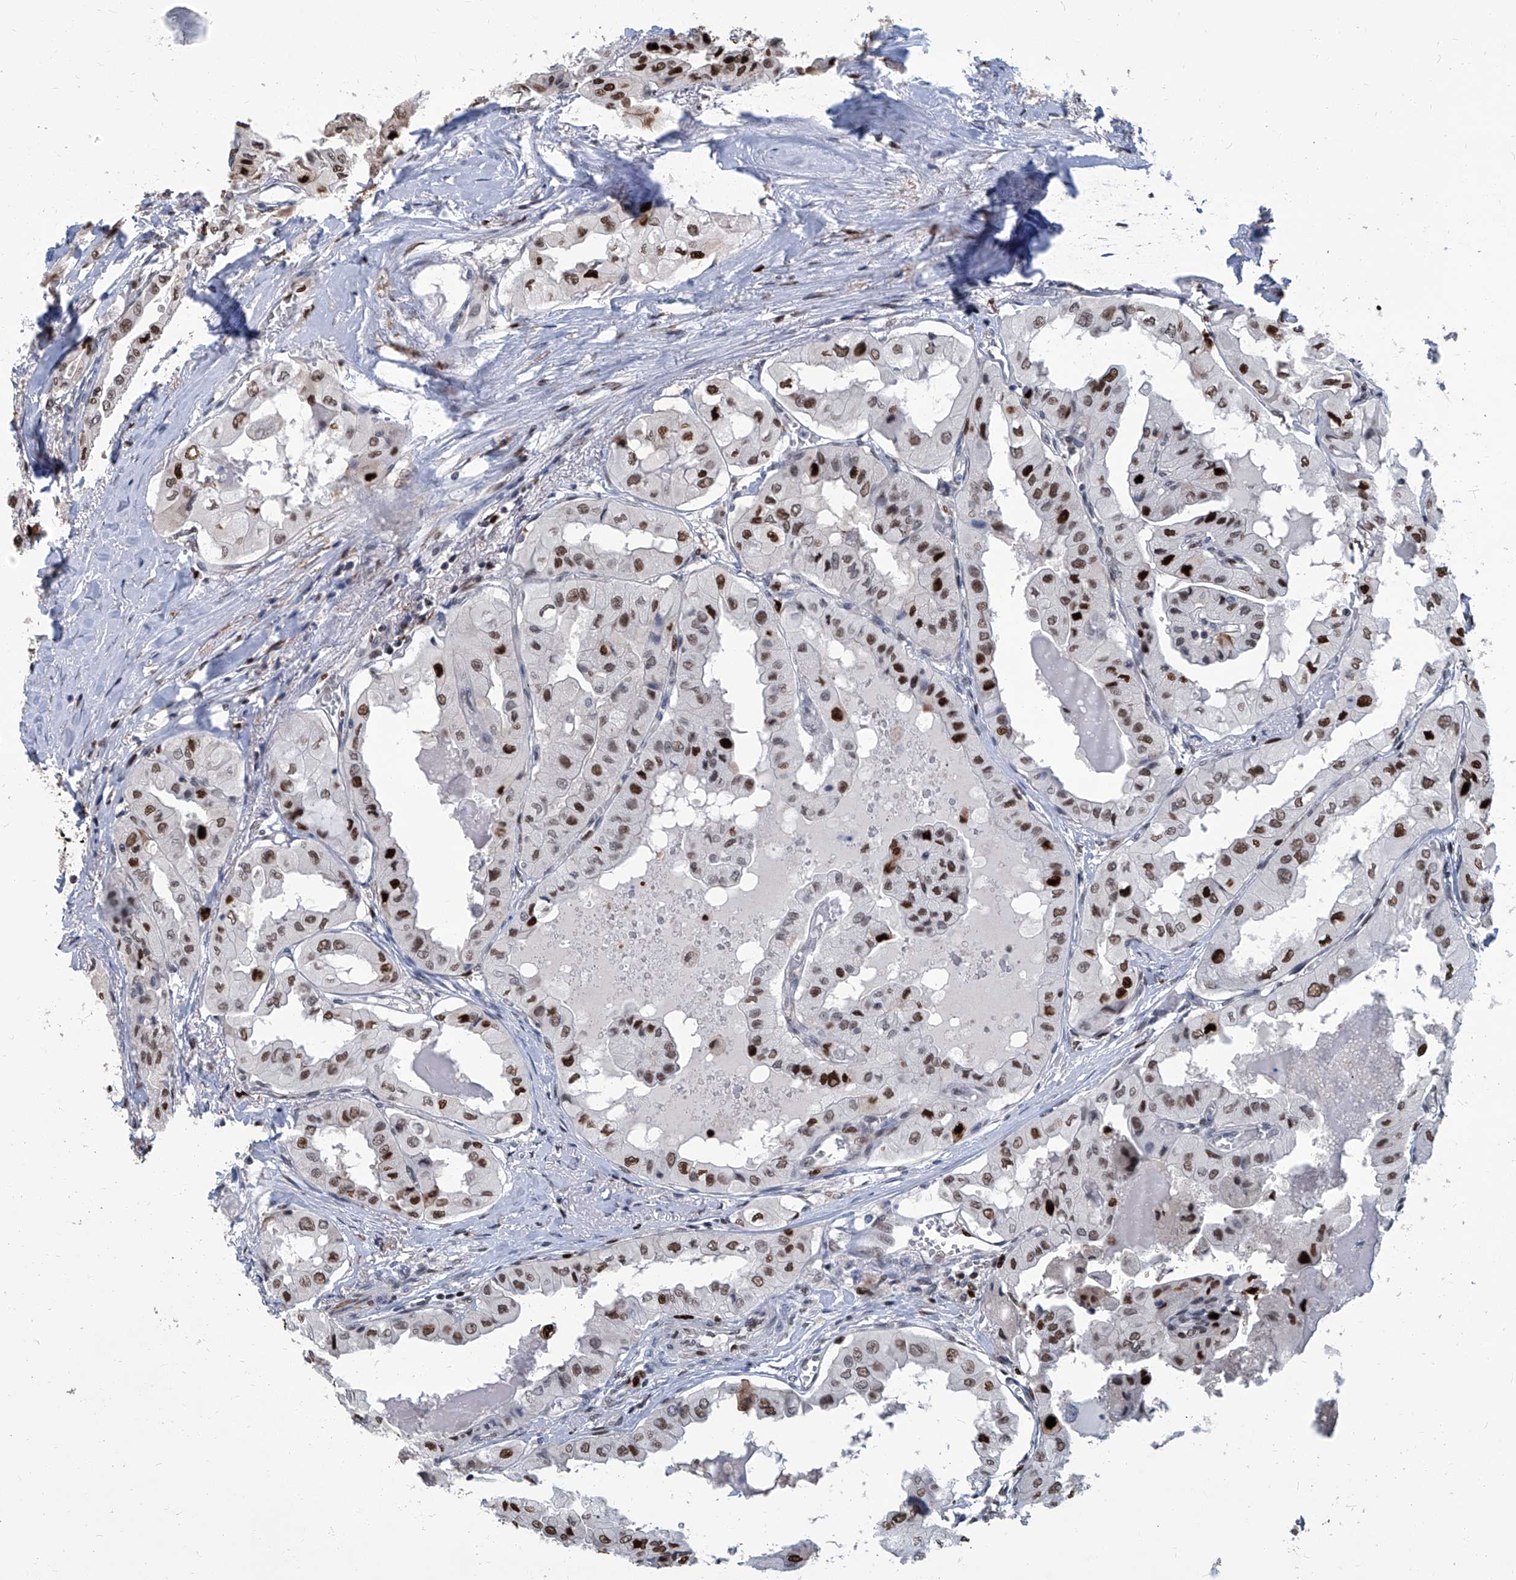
{"staining": {"intensity": "strong", "quantity": "25%-75%", "location": "nuclear"}, "tissue": "thyroid cancer", "cell_type": "Tumor cells", "image_type": "cancer", "snomed": [{"axis": "morphology", "description": "Papillary adenocarcinoma, NOS"}, {"axis": "topography", "description": "Thyroid gland"}], "caption": "A brown stain highlights strong nuclear positivity of a protein in thyroid papillary adenocarcinoma tumor cells. The staining is performed using DAB (3,3'-diaminobenzidine) brown chromogen to label protein expression. The nuclei are counter-stained blue using hematoxylin.", "gene": "PCNA", "patient": {"sex": "female", "age": 59}}